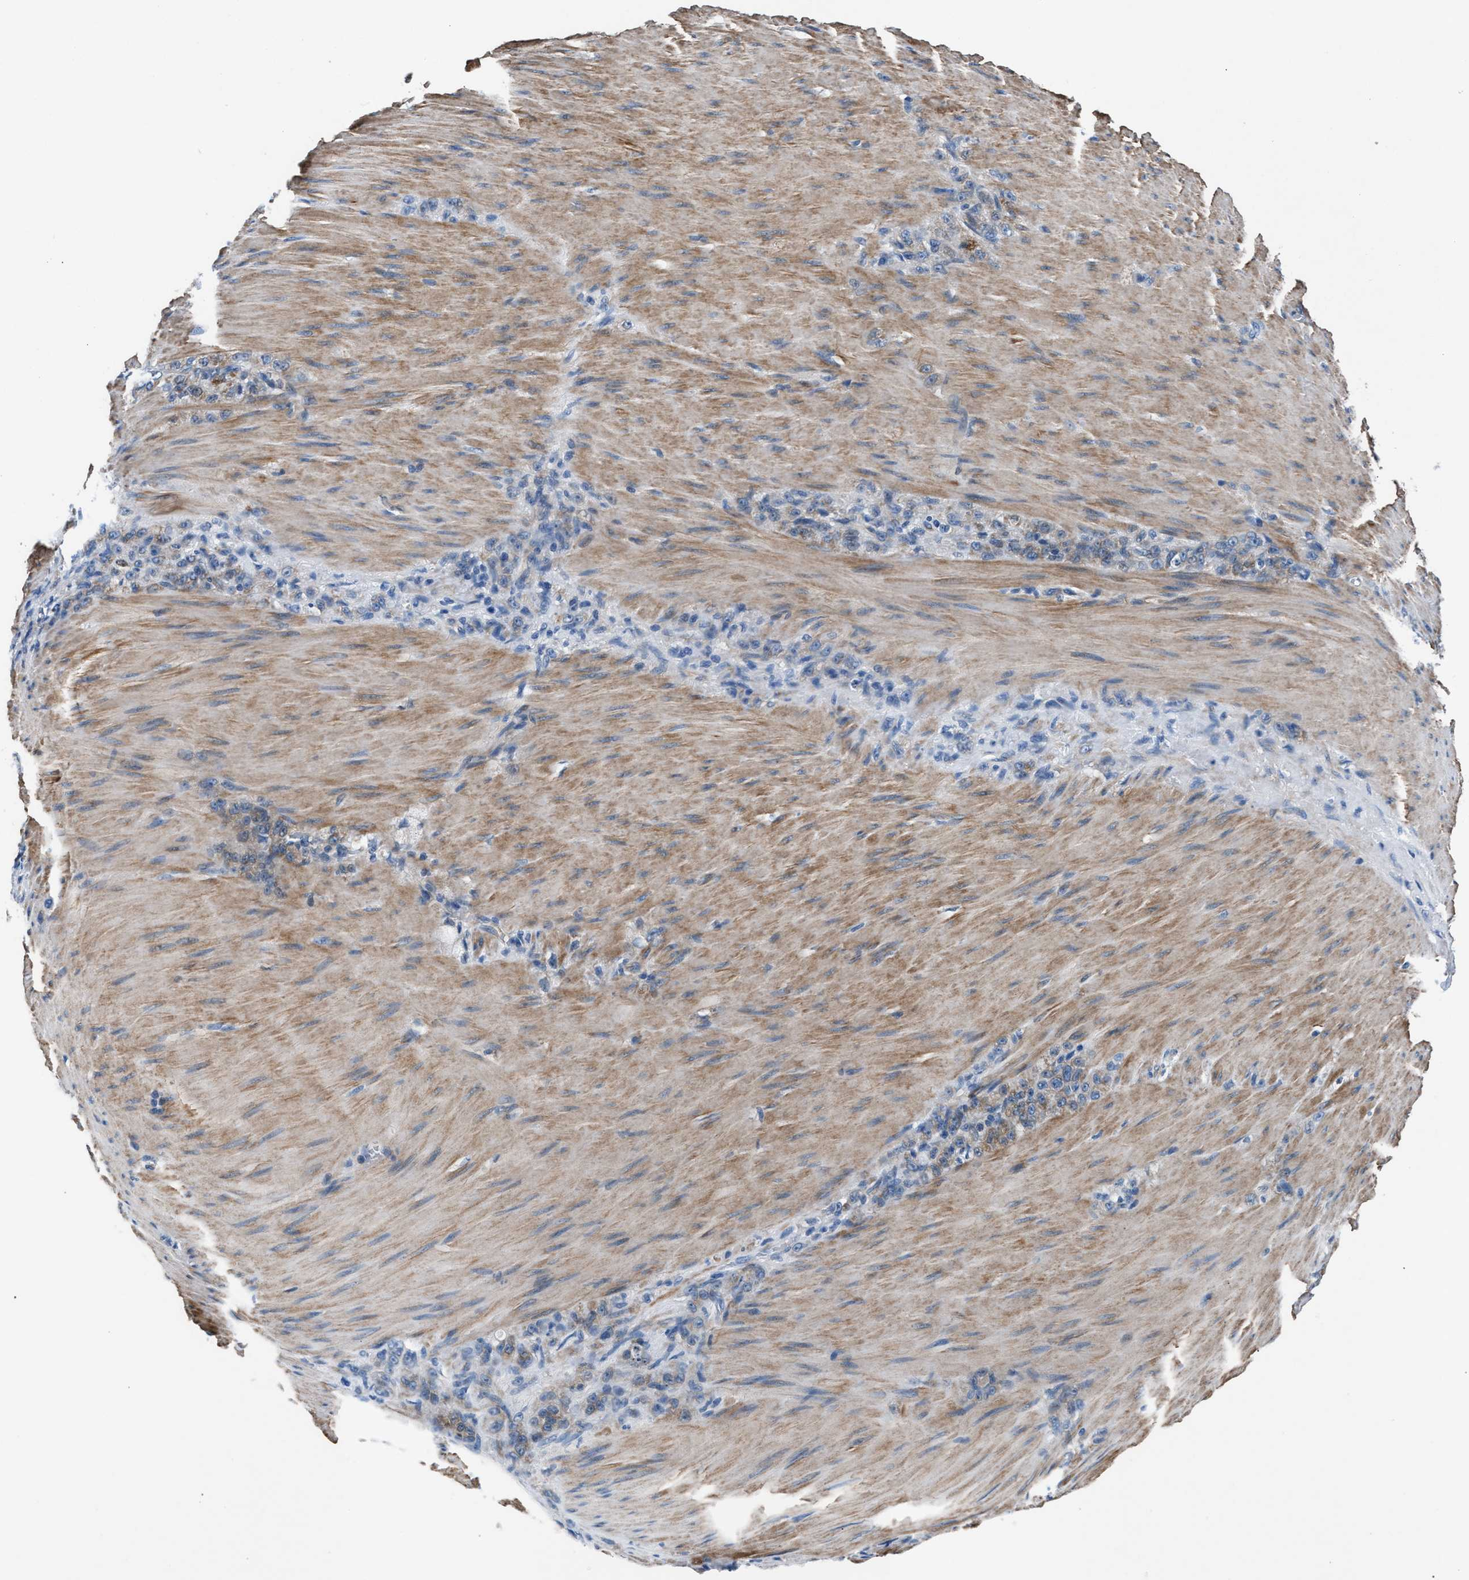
{"staining": {"intensity": "weak", "quantity": "25%-75%", "location": "cytoplasmic/membranous"}, "tissue": "stomach cancer", "cell_type": "Tumor cells", "image_type": "cancer", "snomed": [{"axis": "morphology", "description": "Normal tissue, NOS"}, {"axis": "morphology", "description": "Adenocarcinoma, NOS"}, {"axis": "topography", "description": "Stomach"}], "caption": "DAB immunohistochemical staining of human stomach cancer exhibits weak cytoplasmic/membranous protein staining in approximately 25%-75% of tumor cells.", "gene": "CDRT4", "patient": {"sex": "male", "age": 82}}